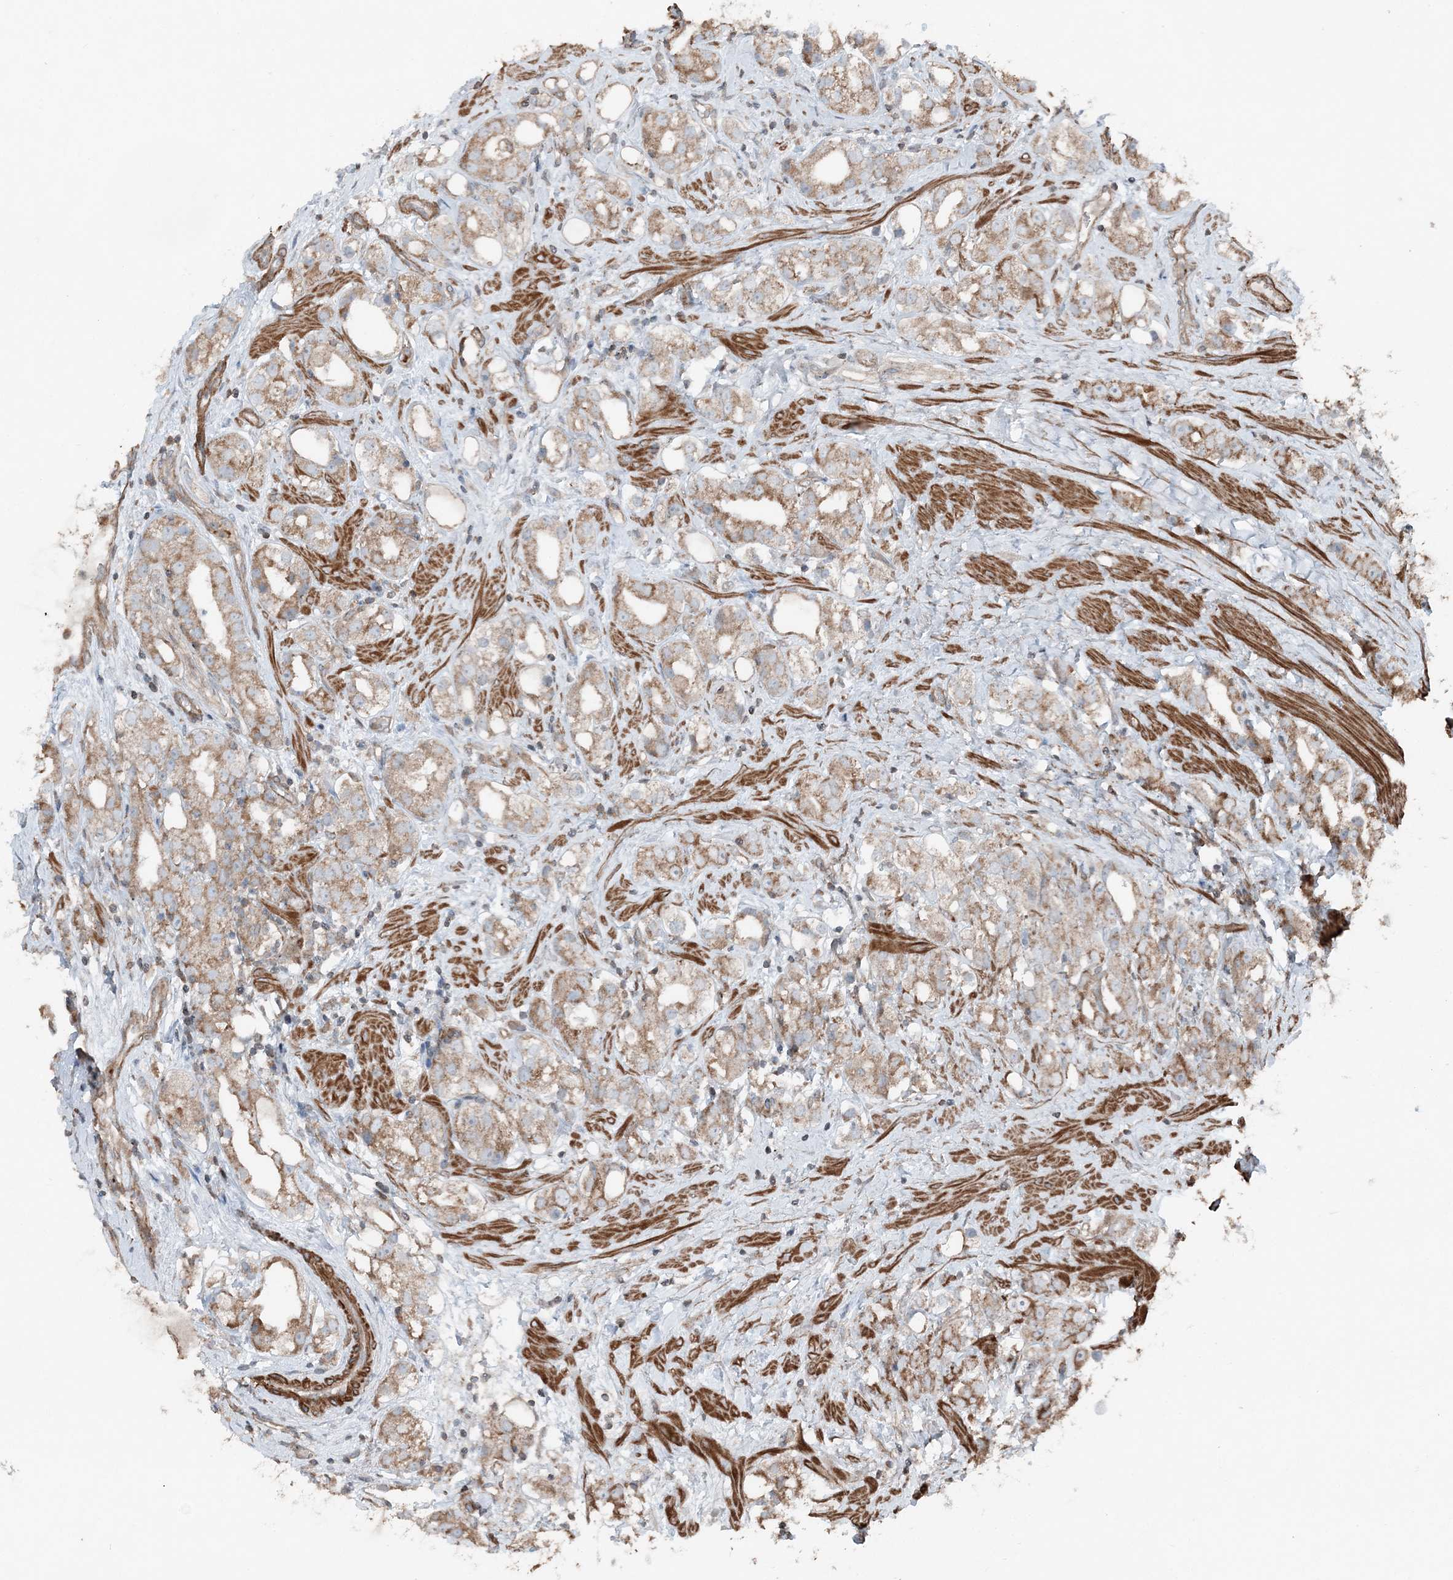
{"staining": {"intensity": "weak", "quantity": ">75%", "location": "cytoplasmic/membranous"}, "tissue": "prostate cancer", "cell_type": "Tumor cells", "image_type": "cancer", "snomed": [{"axis": "morphology", "description": "Adenocarcinoma, NOS"}, {"axis": "topography", "description": "Prostate"}], "caption": "Adenocarcinoma (prostate) stained for a protein (brown) shows weak cytoplasmic/membranous positive staining in approximately >75% of tumor cells.", "gene": "KY", "patient": {"sex": "male", "age": 79}}